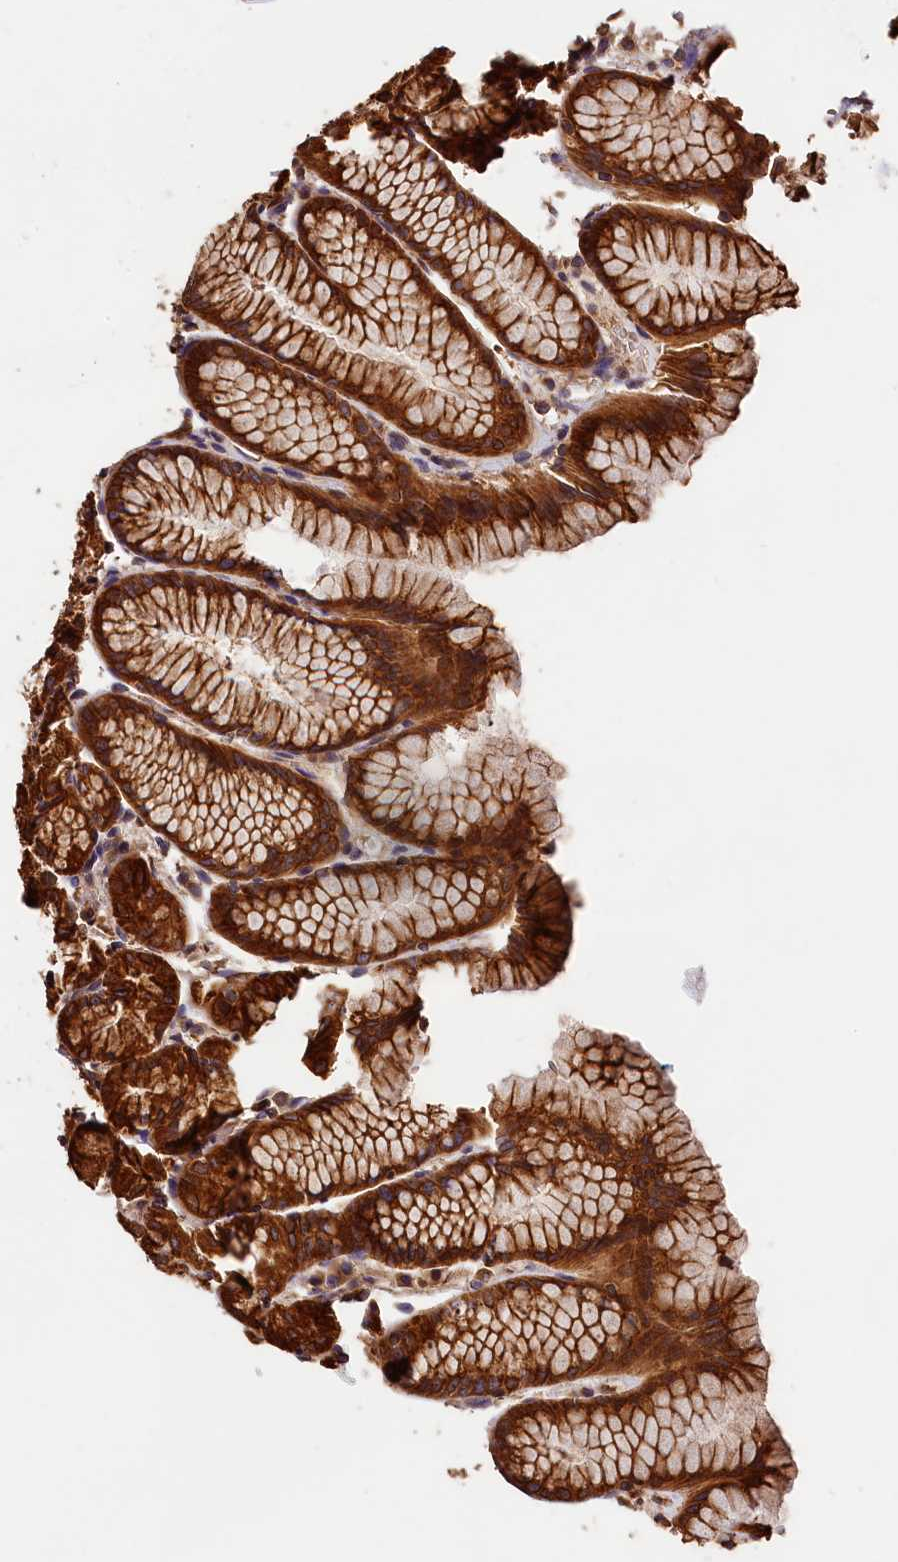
{"staining": {"intensity": "strong", "quantity": ">75%", "location": "cytoplasmic/membranous"}, "tissue": "stomach", "cell_type": "Glandular cells", "image_type": "normal", "snomed": [{"axis": "morphology", "description": "Normal tissue, NOS"}, {"axis": "topography", "description": "Stomach, upper"}], "caption": "The micrograph reveals a brown stain indicating the presence of a protein in the cytoplasmic/membranous of glandular cells in stomach. (Stains: DAB (3,3'-diaminobenzidine) in brown, nuclei in blue, Microscopy: brightfield microscopy at high magnification).", "gene": "HMOX2", "patient": {"sex": "male", "age": 47}}